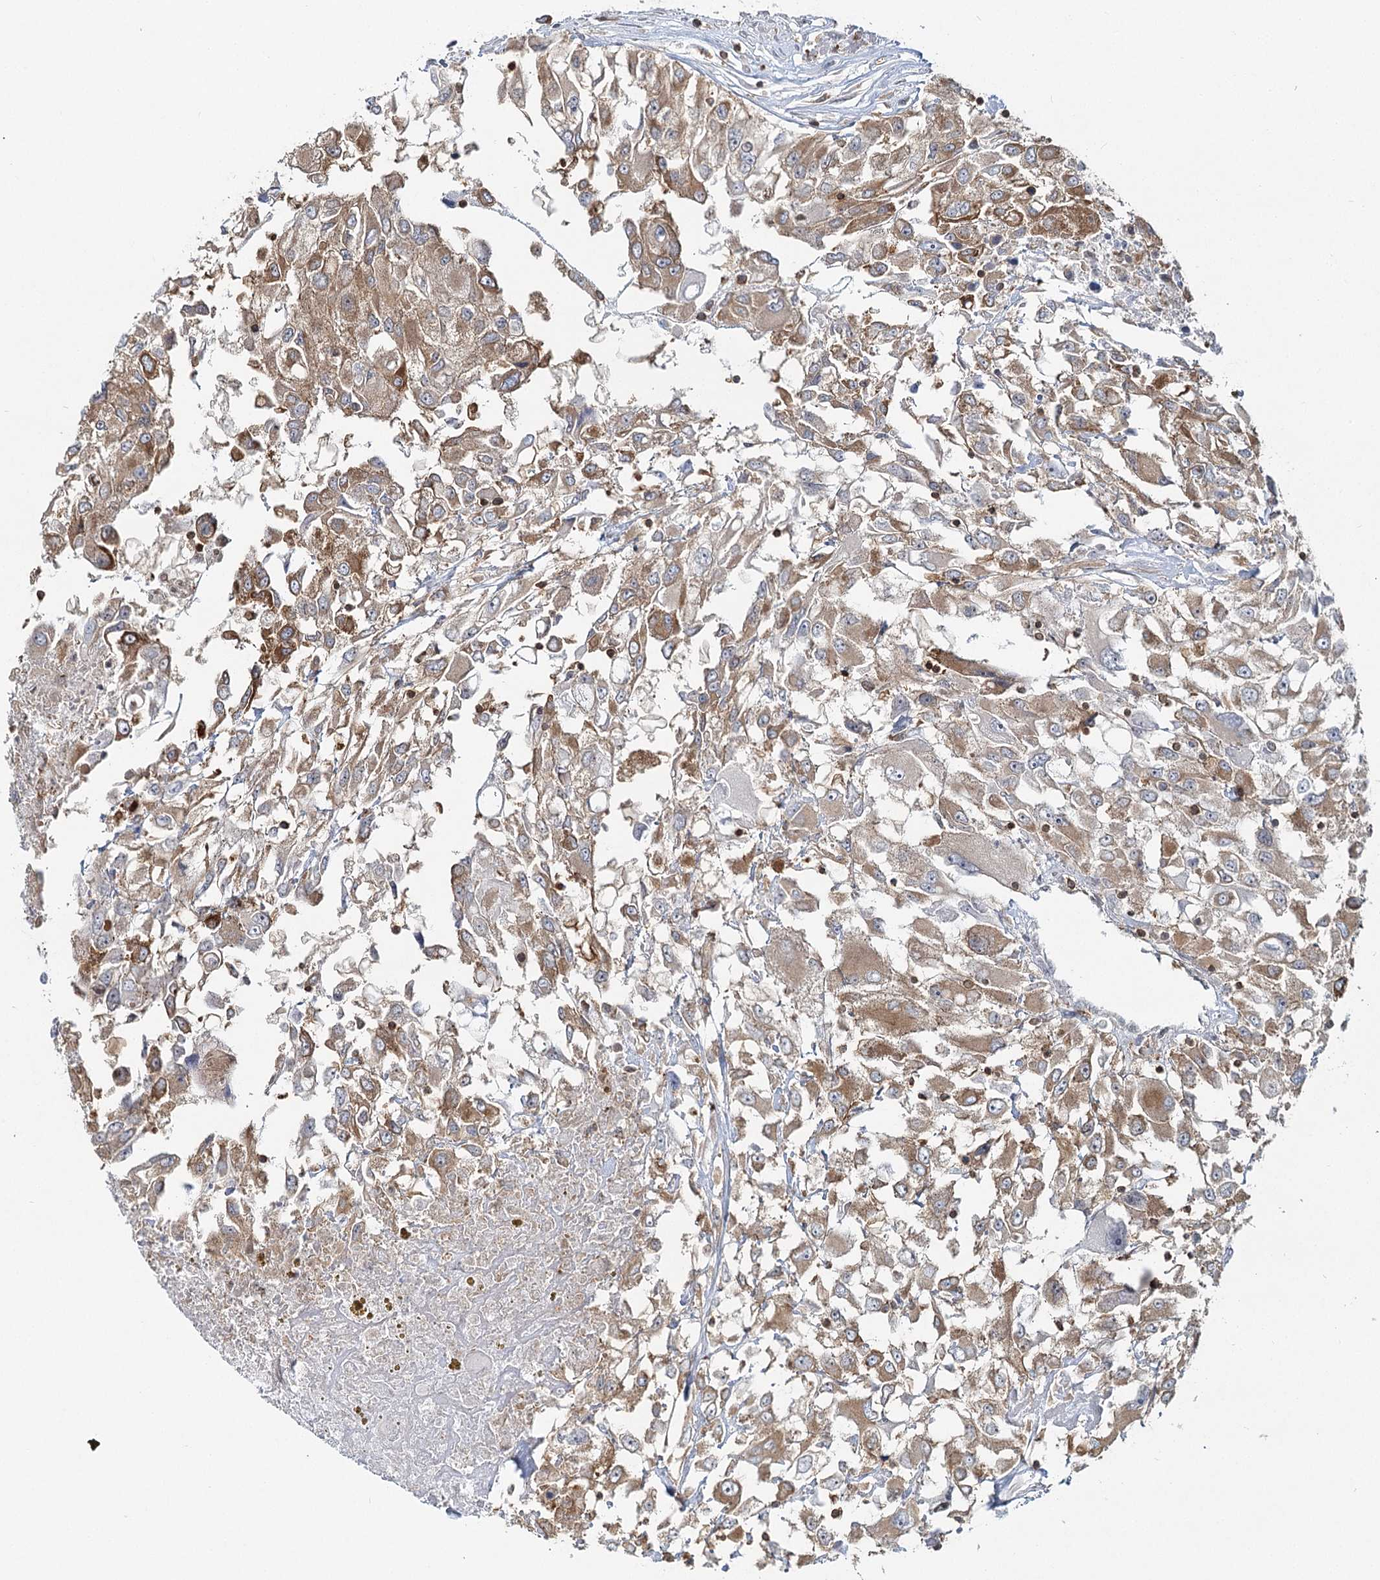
{"staining": {"intensity": "moderate", "quantity": ">75%", "location": "cytoplasmic/membranous"}, "tissue": "renal cancer", "cell_type": "Tumor cells", "image_type": "cancer", "snomed": [{"axis": "morphology", "description": "Adenocarcinoma, NOS"}, {"axis": "topography", "description": "Kidney"}], "caption": "Protein positivity by IHC shows moderate cytoplasmic/membranous expression in approximately >75% of tumor cells in renal cancer (adenocarcinoma).", "gene": "FAM120B", "patient": {"sex": "female", "age": 52}}